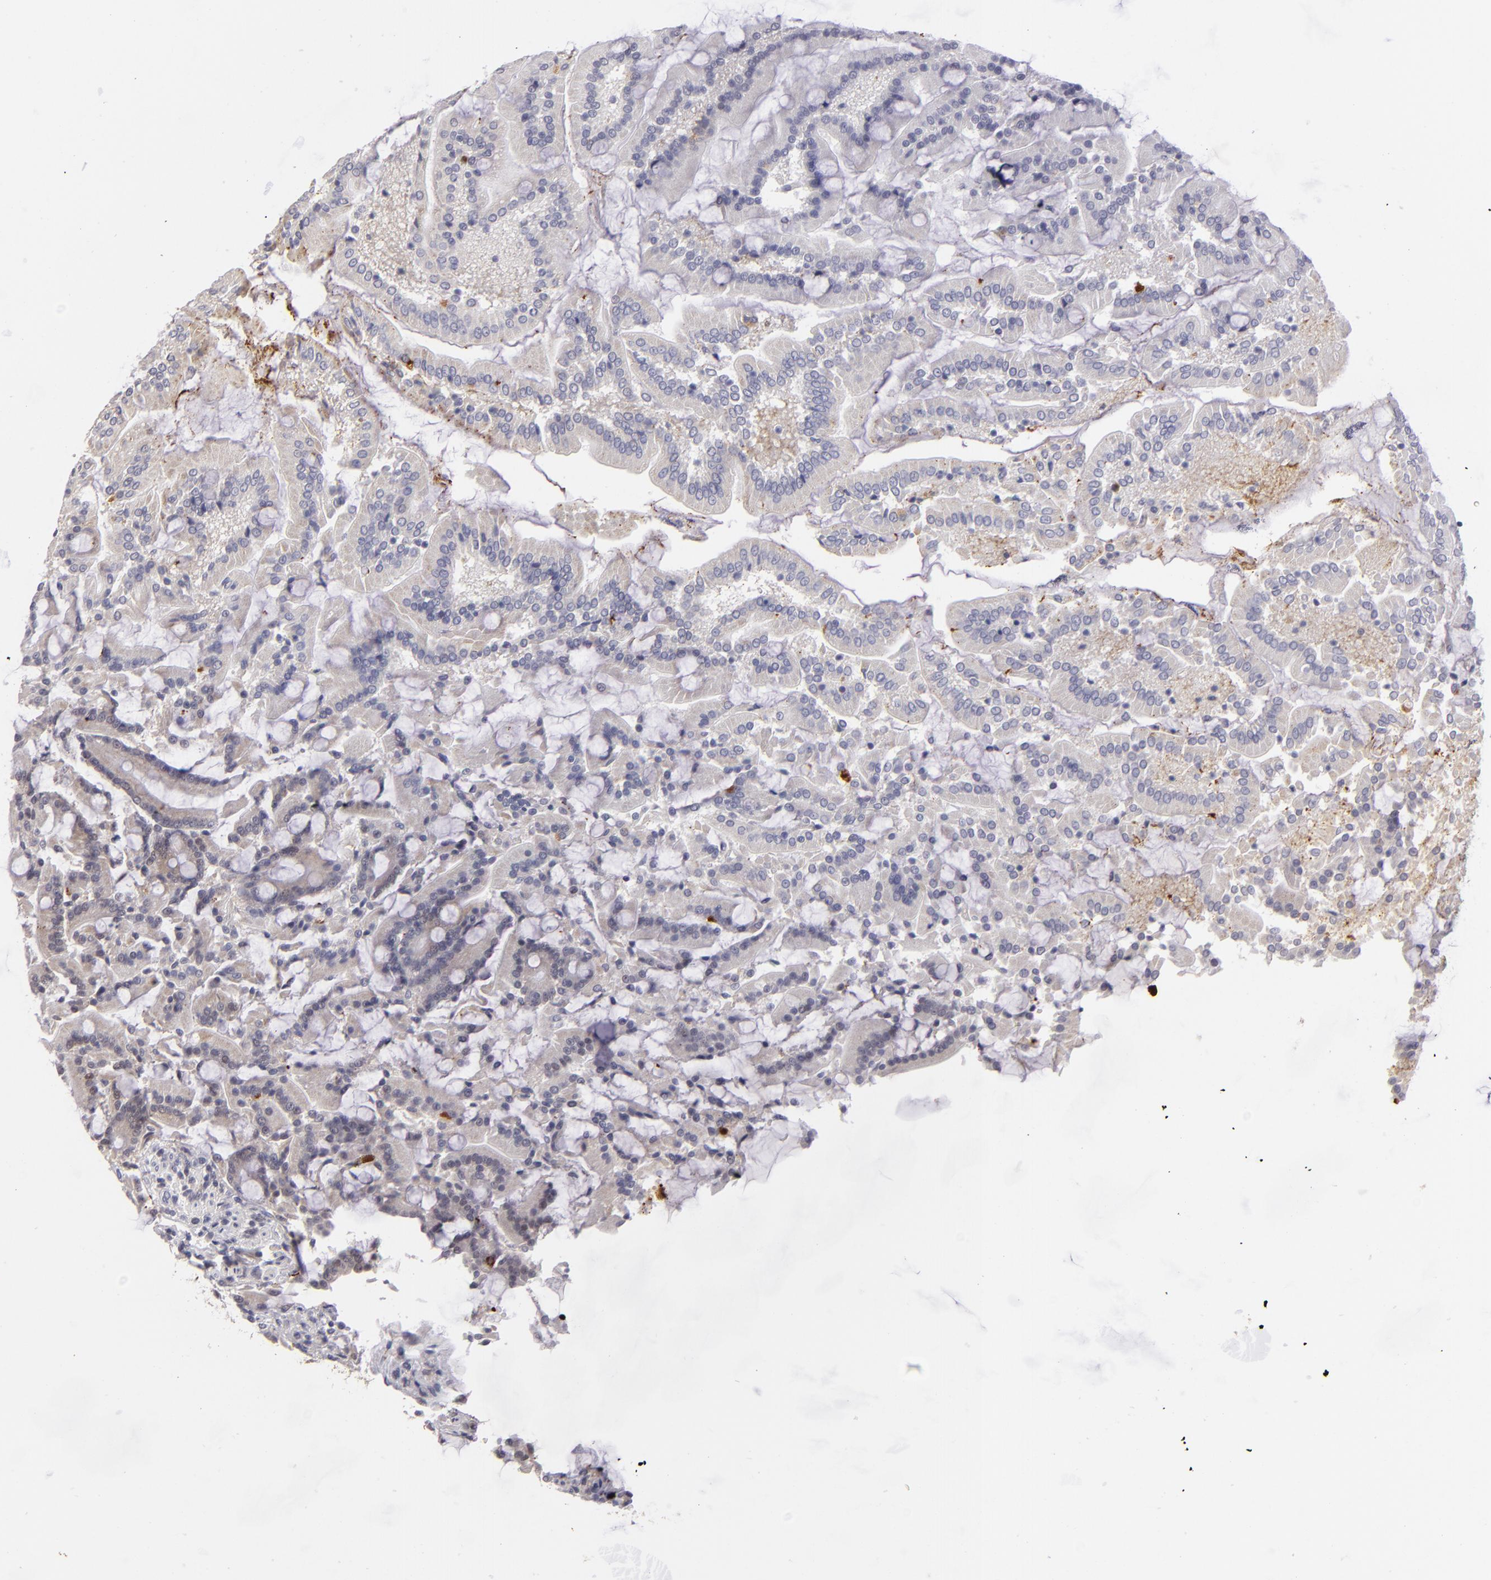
{"staining": {"intensity": "weak", "quantity": "<25%", "location": "cytoplasmic/membranous"}, "tissue": "duodenum", "cell_type": "Glandular cells", "image_type": "normal", "snomed": [{"axis": "morphology", "description": "Normal tissue, NOS"}, {"axis": "topography", "description": "Duodenum"}], "caption": "Immunohistochemical staining of unremarkable human duodenum reveals no significant expression in glandular cells. Nuclei are stained in blue.", "gene": "RXRG", "patient": {"sex": "female", "age": 64}}